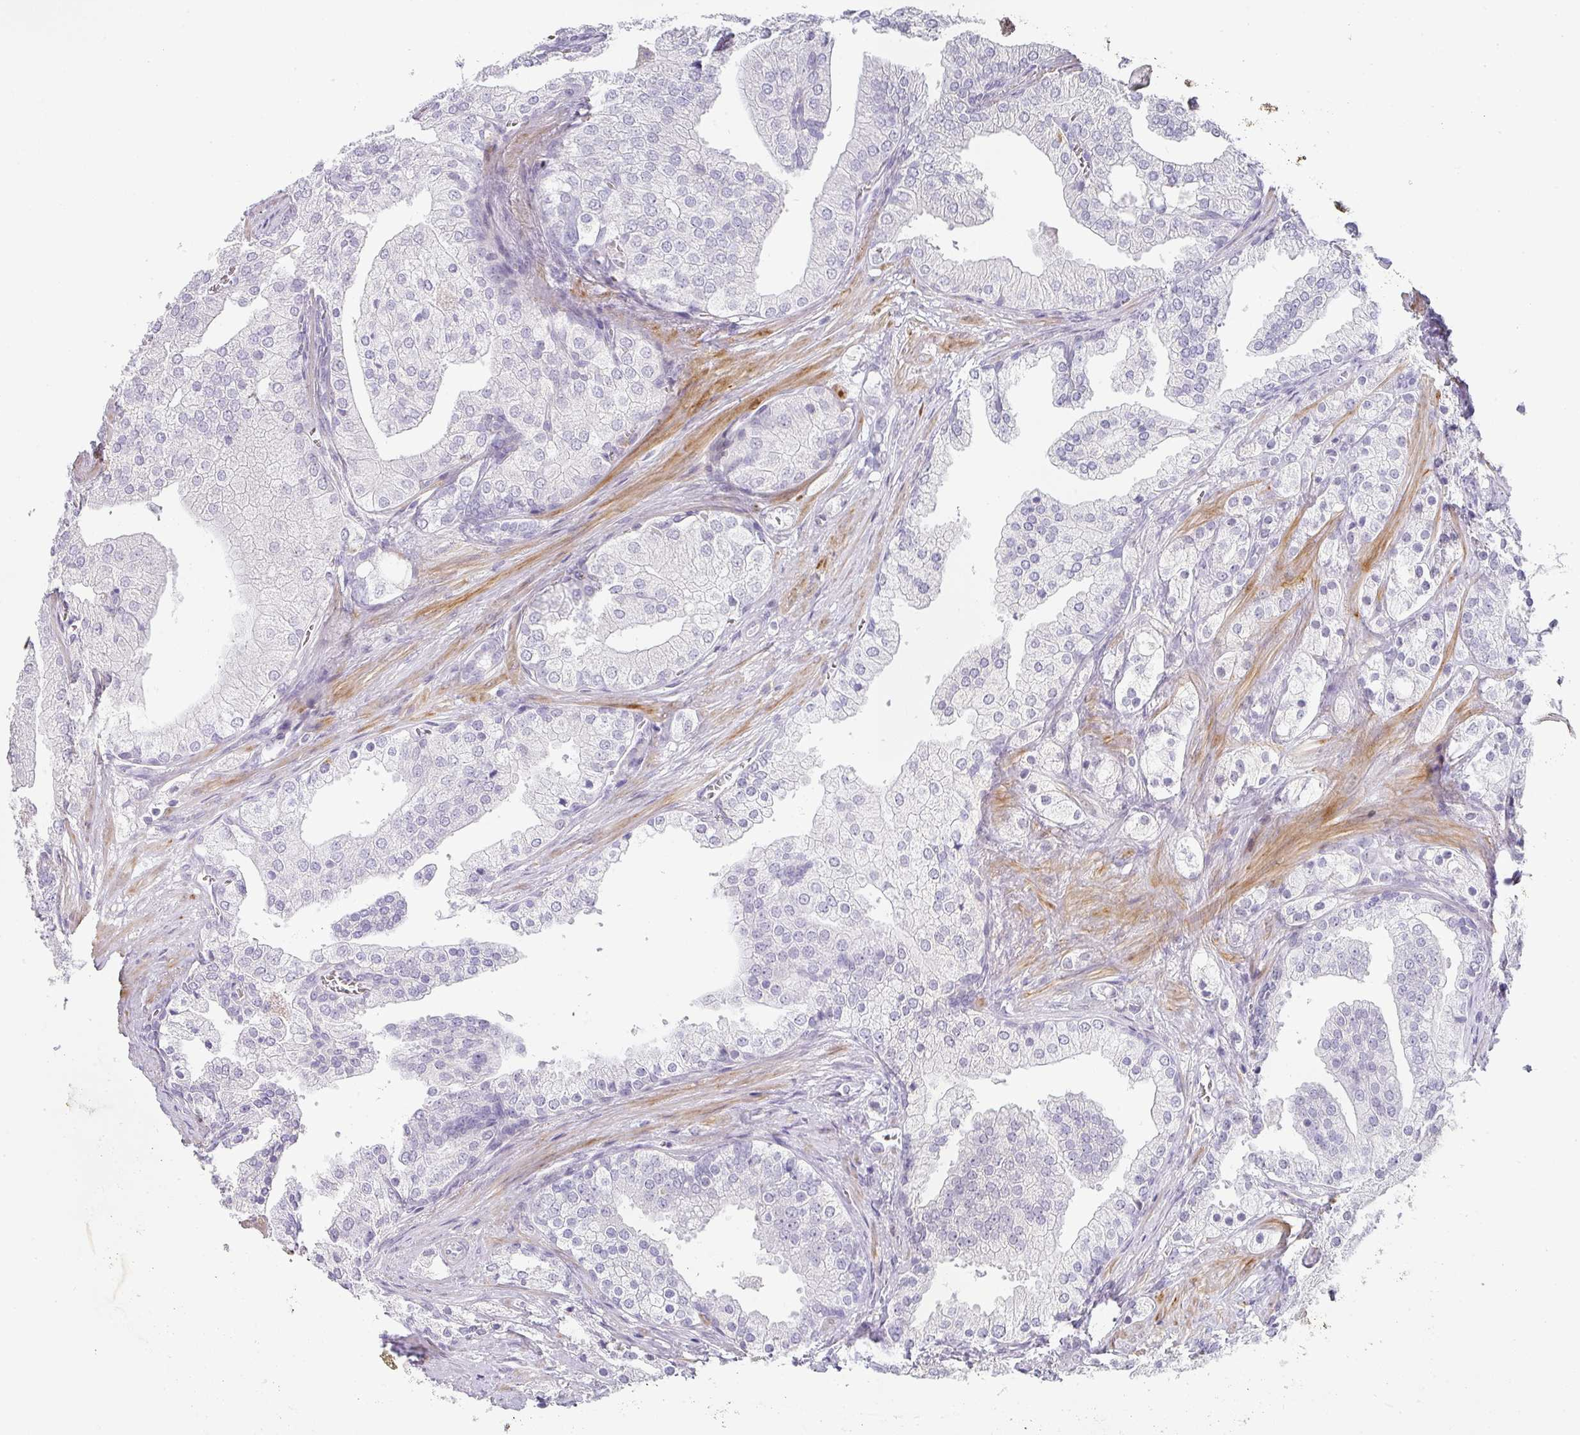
{"staining": {"intensity": "negative", "quantity": "none", "location": "none"}, "tissue": "prostate cancer", "cell_type": "Tumor cells", "image_type": "cancer", "snomed": [{"axis": "morphology", "description": "Adenocarcinoma, High grade"}, {"axis": "topography", "description": "Prostate"}], "caption": "The photomicrograph displays no significant staining in tumor cells of prostate cancer (adenocarcinoma (high-grade)).", "gene": "BTLA", "patient": {"sex": "male", "age": 50}}